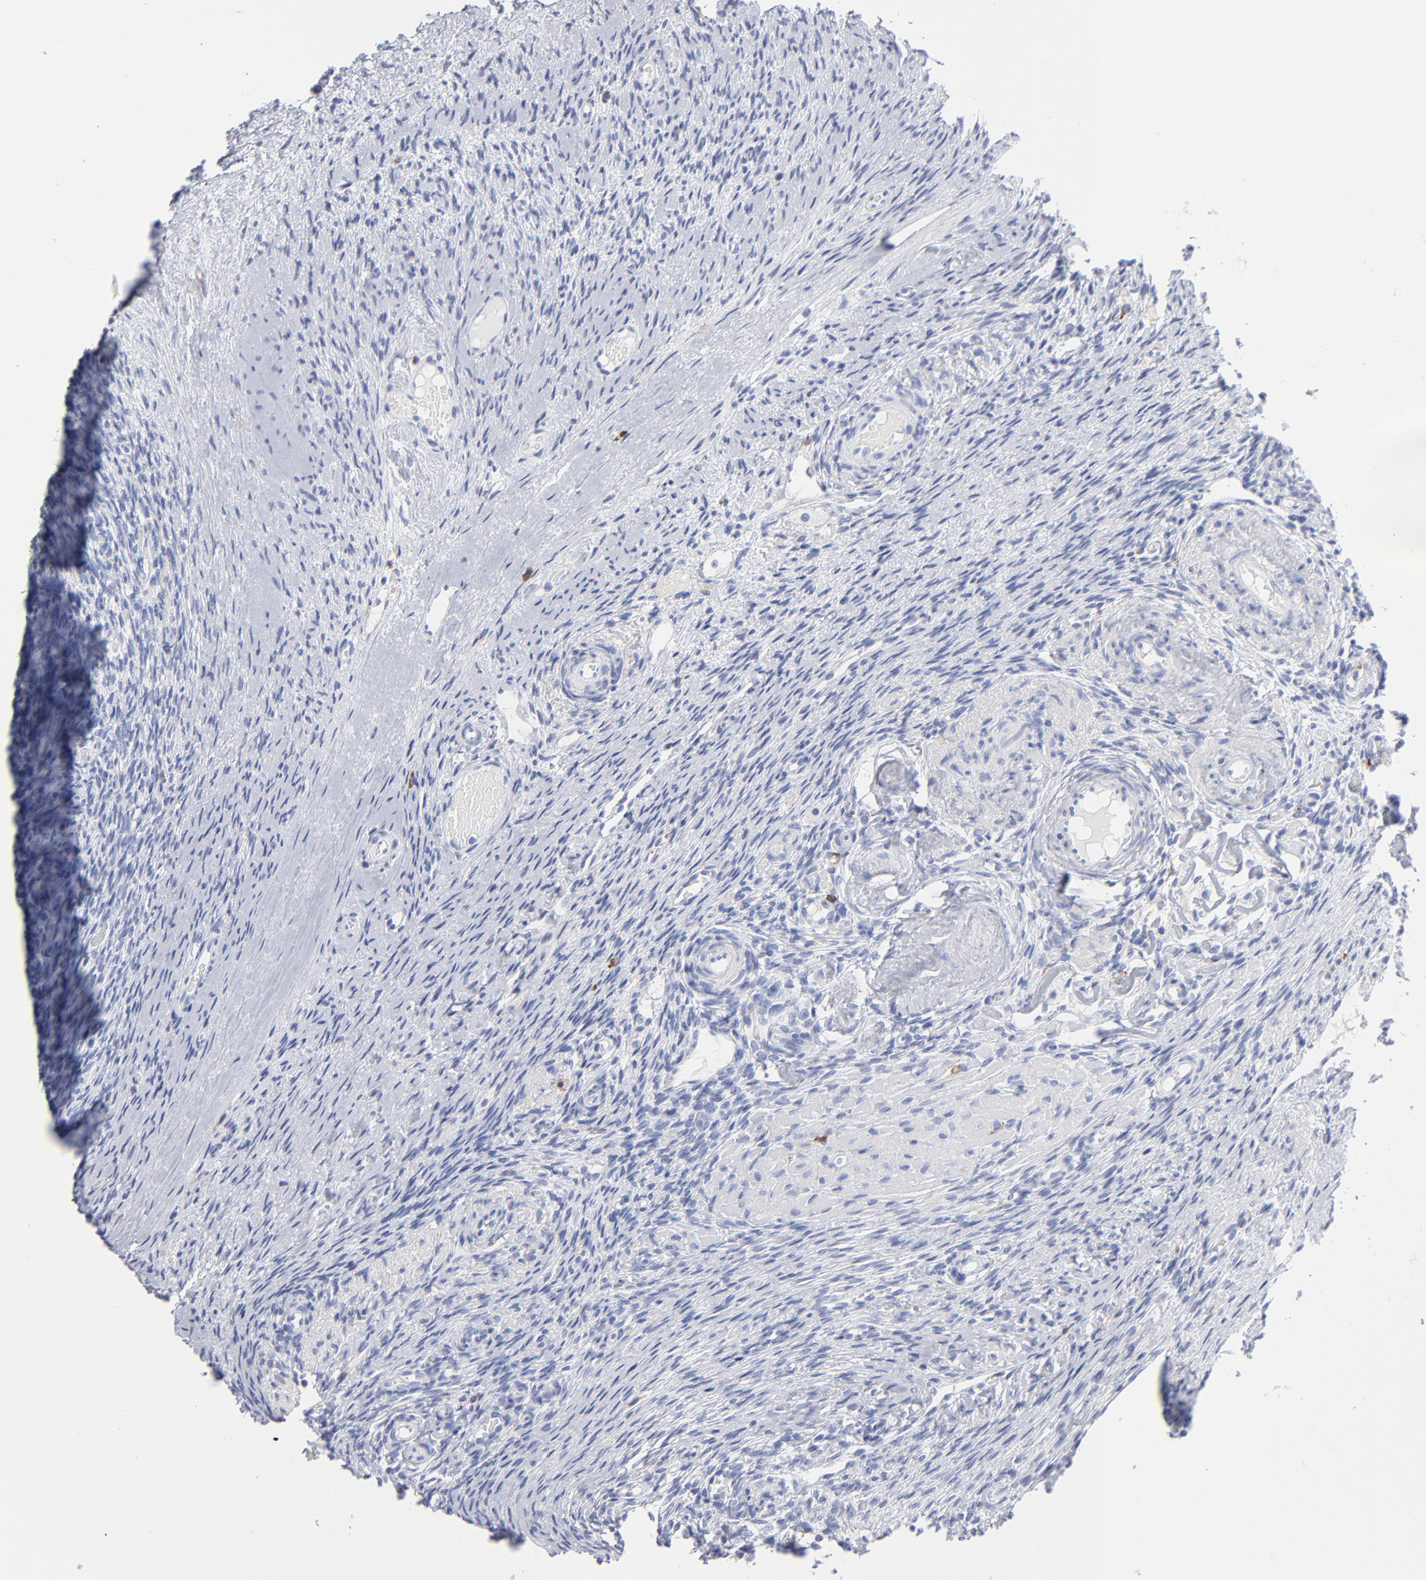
{"staining": {"intensity": "negative", "quantity": "none", "location": "none"}, "tissue": "ovary", "cell_type": "Follicle cells", "image_type": "normal", "snomed": [{"axis": "morphology", "description": "Normal tissue, NOS"}, {"axis": "topography", "description": "Ovary"}], "caption": "The immunohistochemistry photomicrograph has no significant positivity in follicle cells of ovary. (Immunohistochemistry (ihc), brightfield microscopy, high magnification).", "gene": "LAT2", "patient": {"sex": "female", "age": 60}}